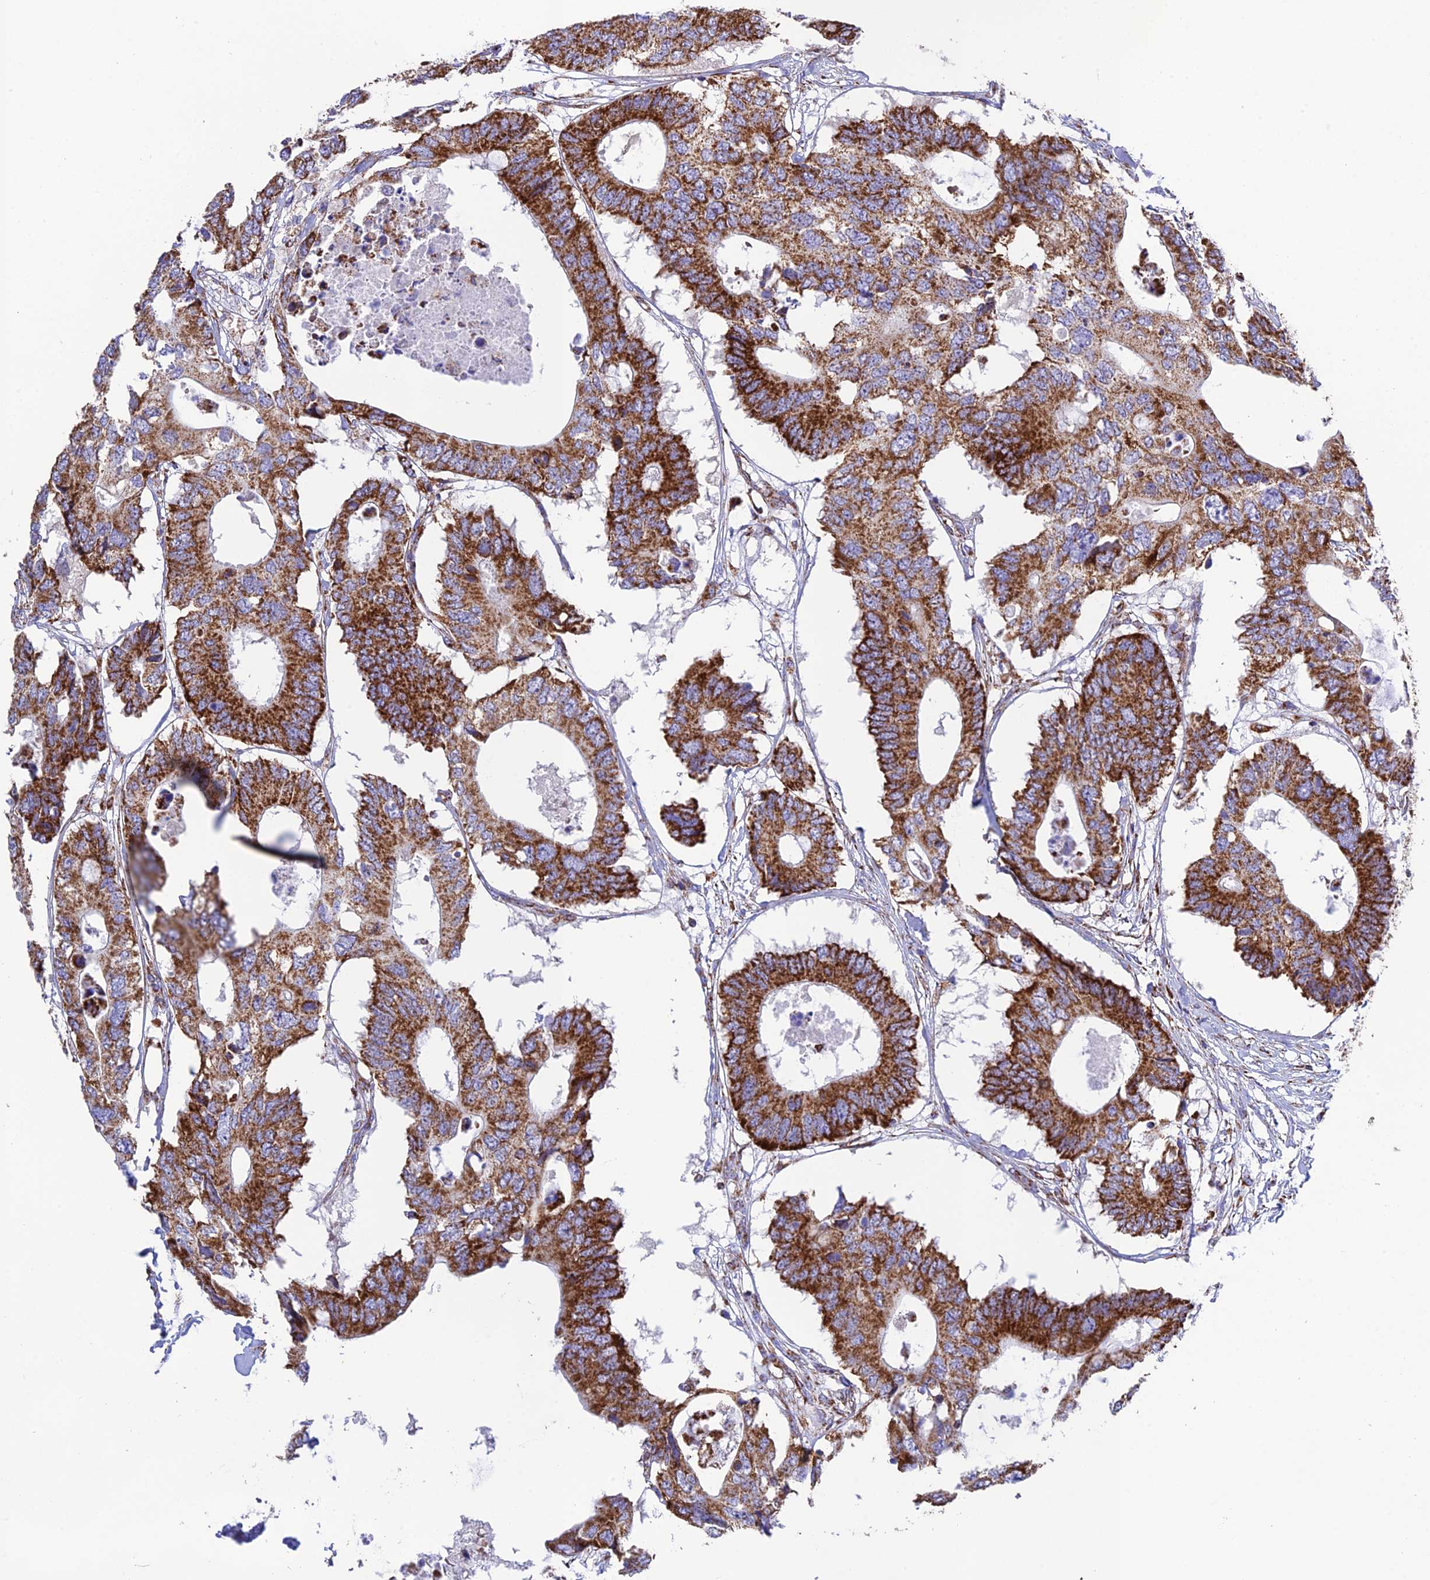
{"staining": {"intensity": "strong", "quantity": ">75%", "location": "cytoplasmic/membranous"}, "tissue": "colorectal cancer", "cell_type": "Tumor cells", "image_type": "cancer", "snomed": [{"axis": "morphology", "description": "Adenocarcinoma, NOS"}, {"axis": "topography", "description": "Colon"}], "caption": "Immunohistochemical staining of colorectal adenocarcinoma displays high levels of strong cytoplasmic/membranous protein staining in approximately >75% of tumor cells. (DAB (3,3'-diaminobenzidine) IHC, brown staining for protein, blue staining for nuclei).", "gene": "CHCHD3", "patient": {"sex": "male", "age": 71}}